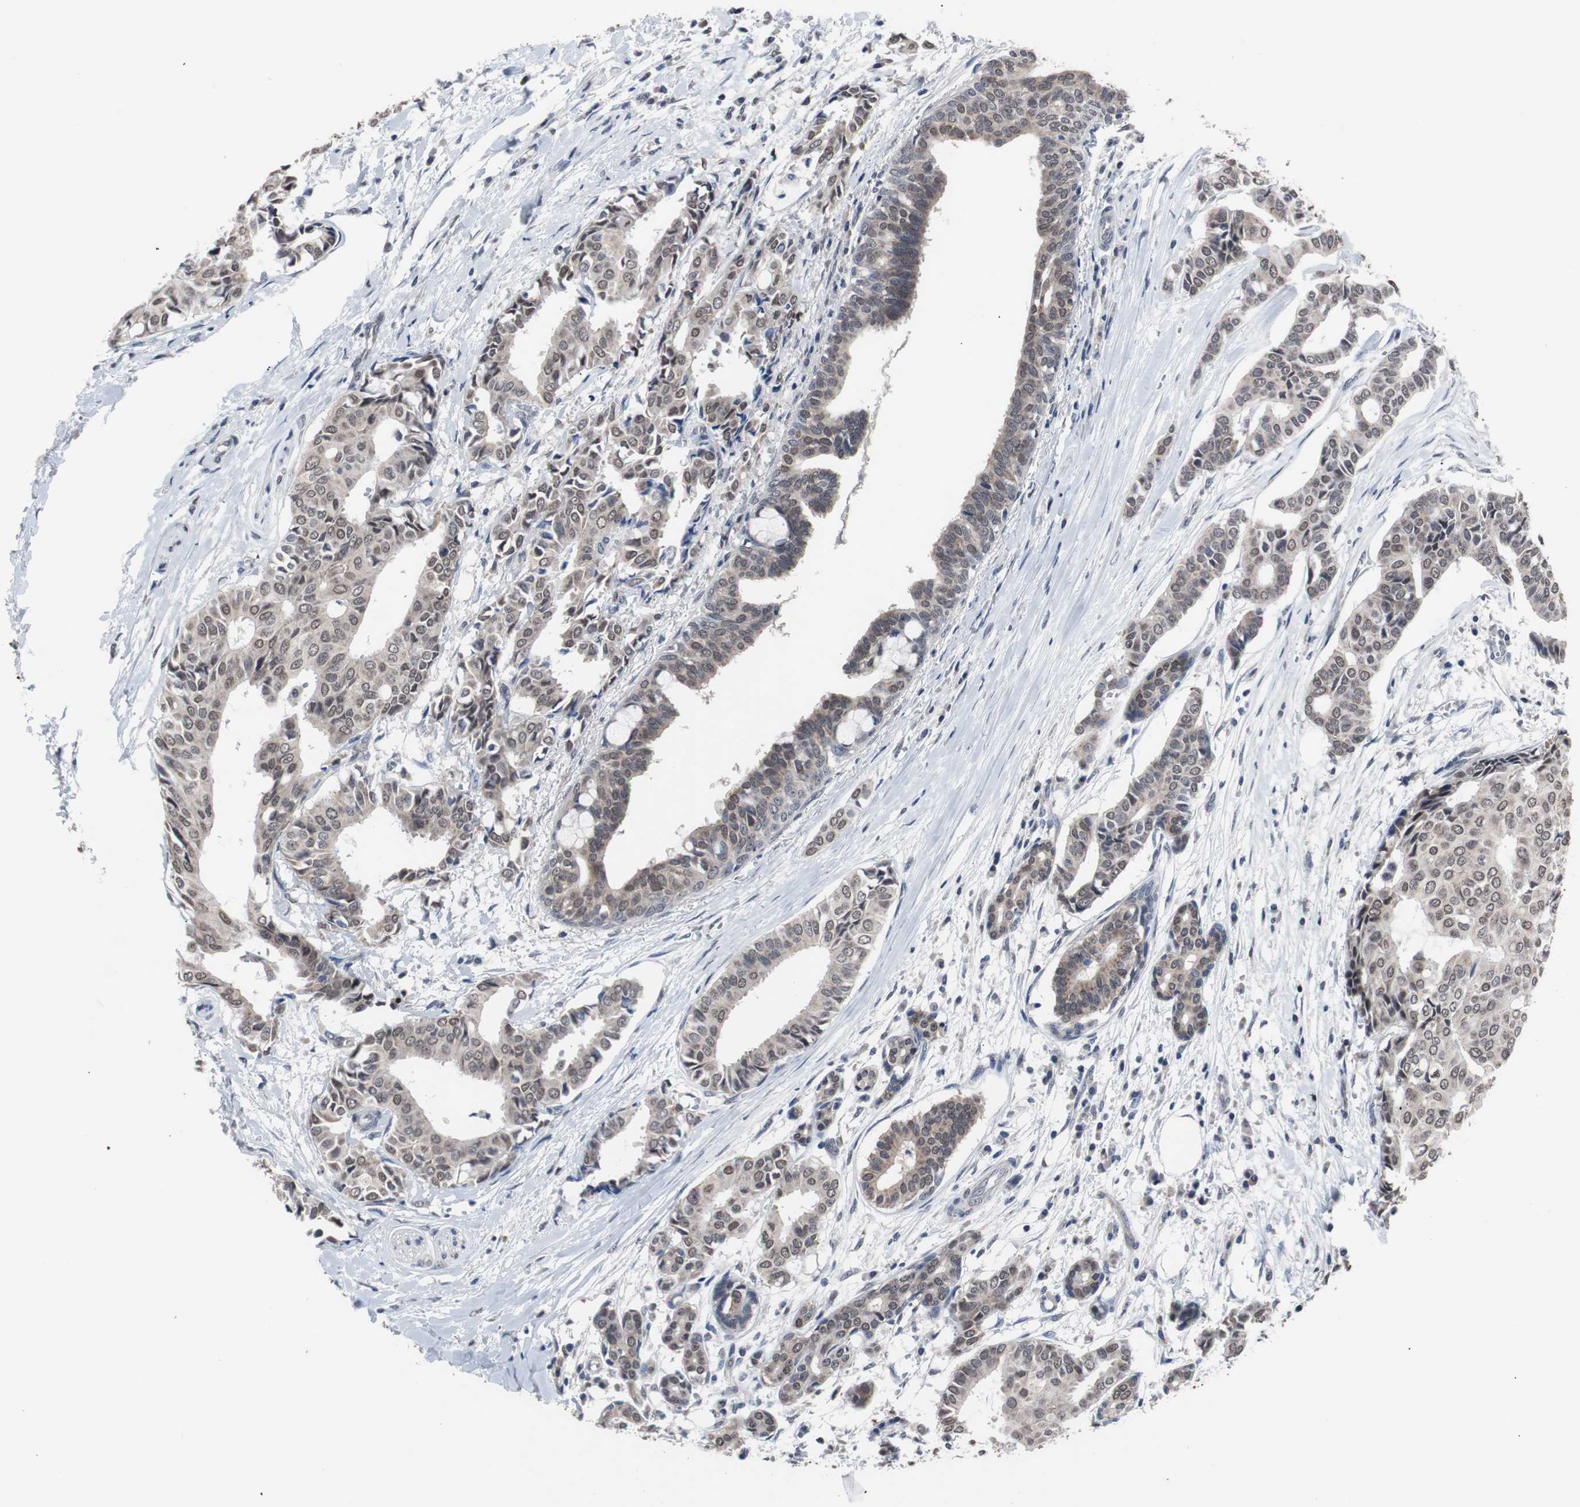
{"staining": {"intensity": "weak", "quantity": ">75%", "location": "nuclear"}, "tissue": "head and neck cancer", "cell_type": "Tumor cells", "image_type": "cancer", "snomed": [{"axis": "morphology", "description": "Adenocarcinoma, NOS"}, {"axis": "topography", "description": "Salivary gland"}, {"axis": "topography", "description": "Head-Neck"}], "caption": "Brown immunohistochemical staining in human head and neck adenocarcinoma demonstrates weak nuclear positivity in approximately >75% of tumor cells.", "gene": "RBM47", "patient": {"sex": "female", "age": 59}}